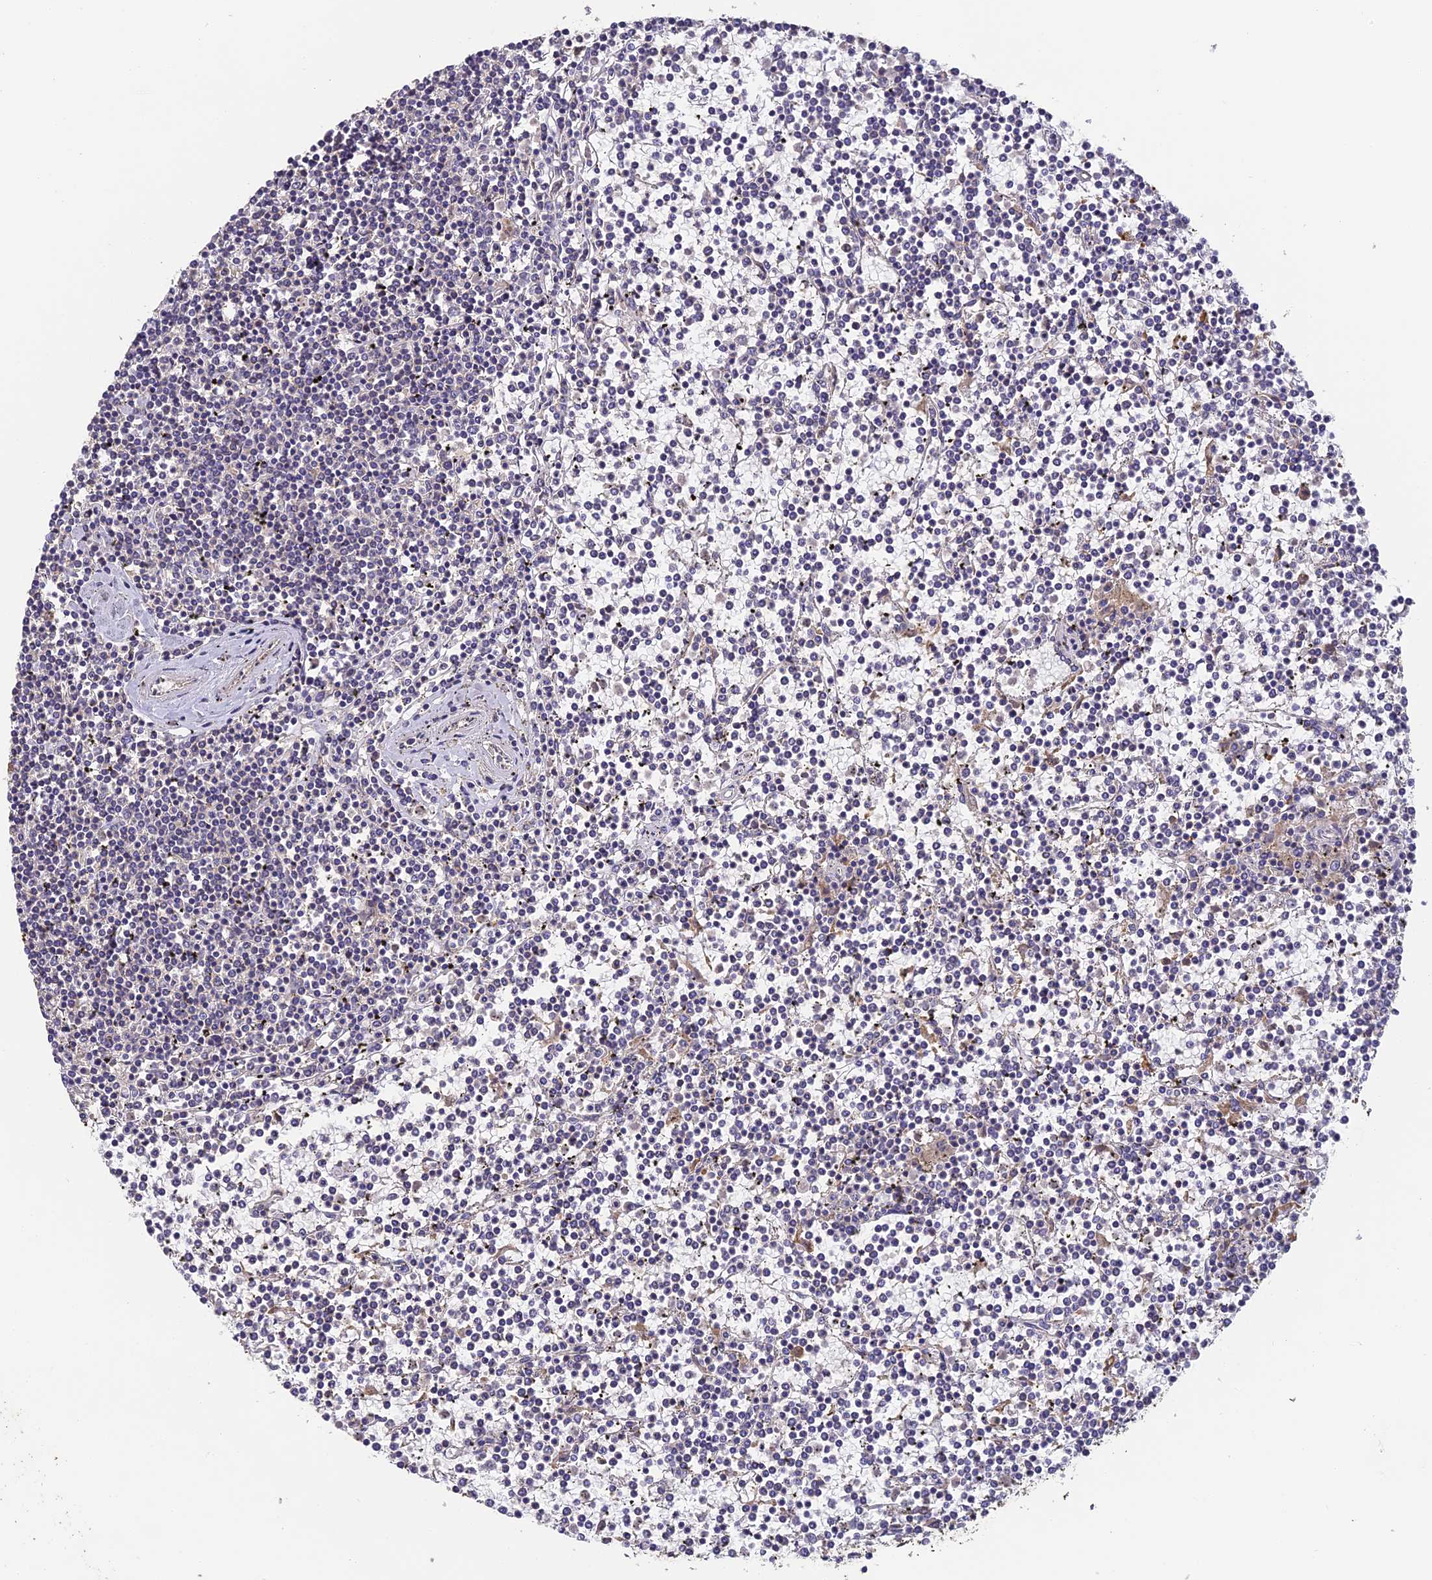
{"staining": {"intensity": "negative", "quantity": "none", "location": "none"}, "tissue": "lymphoma", "cell_type": "Tumor cells", "image_type": "cancer", "snomed": [{"axis": "morphology", "description": "Malignant lymphoma, non-Hodgkin's type, Low grade"}, {"axis": "topography", "description": "Spleen"}], "caption": "IHC histopathology image of malignant lymphoma, non-Hodgkin's type (low-grade) stained for a protein (brown), which displays no staining in tumor cells.", "gene": "YAE1", "patient": {"sex": "female", "age": 19}}